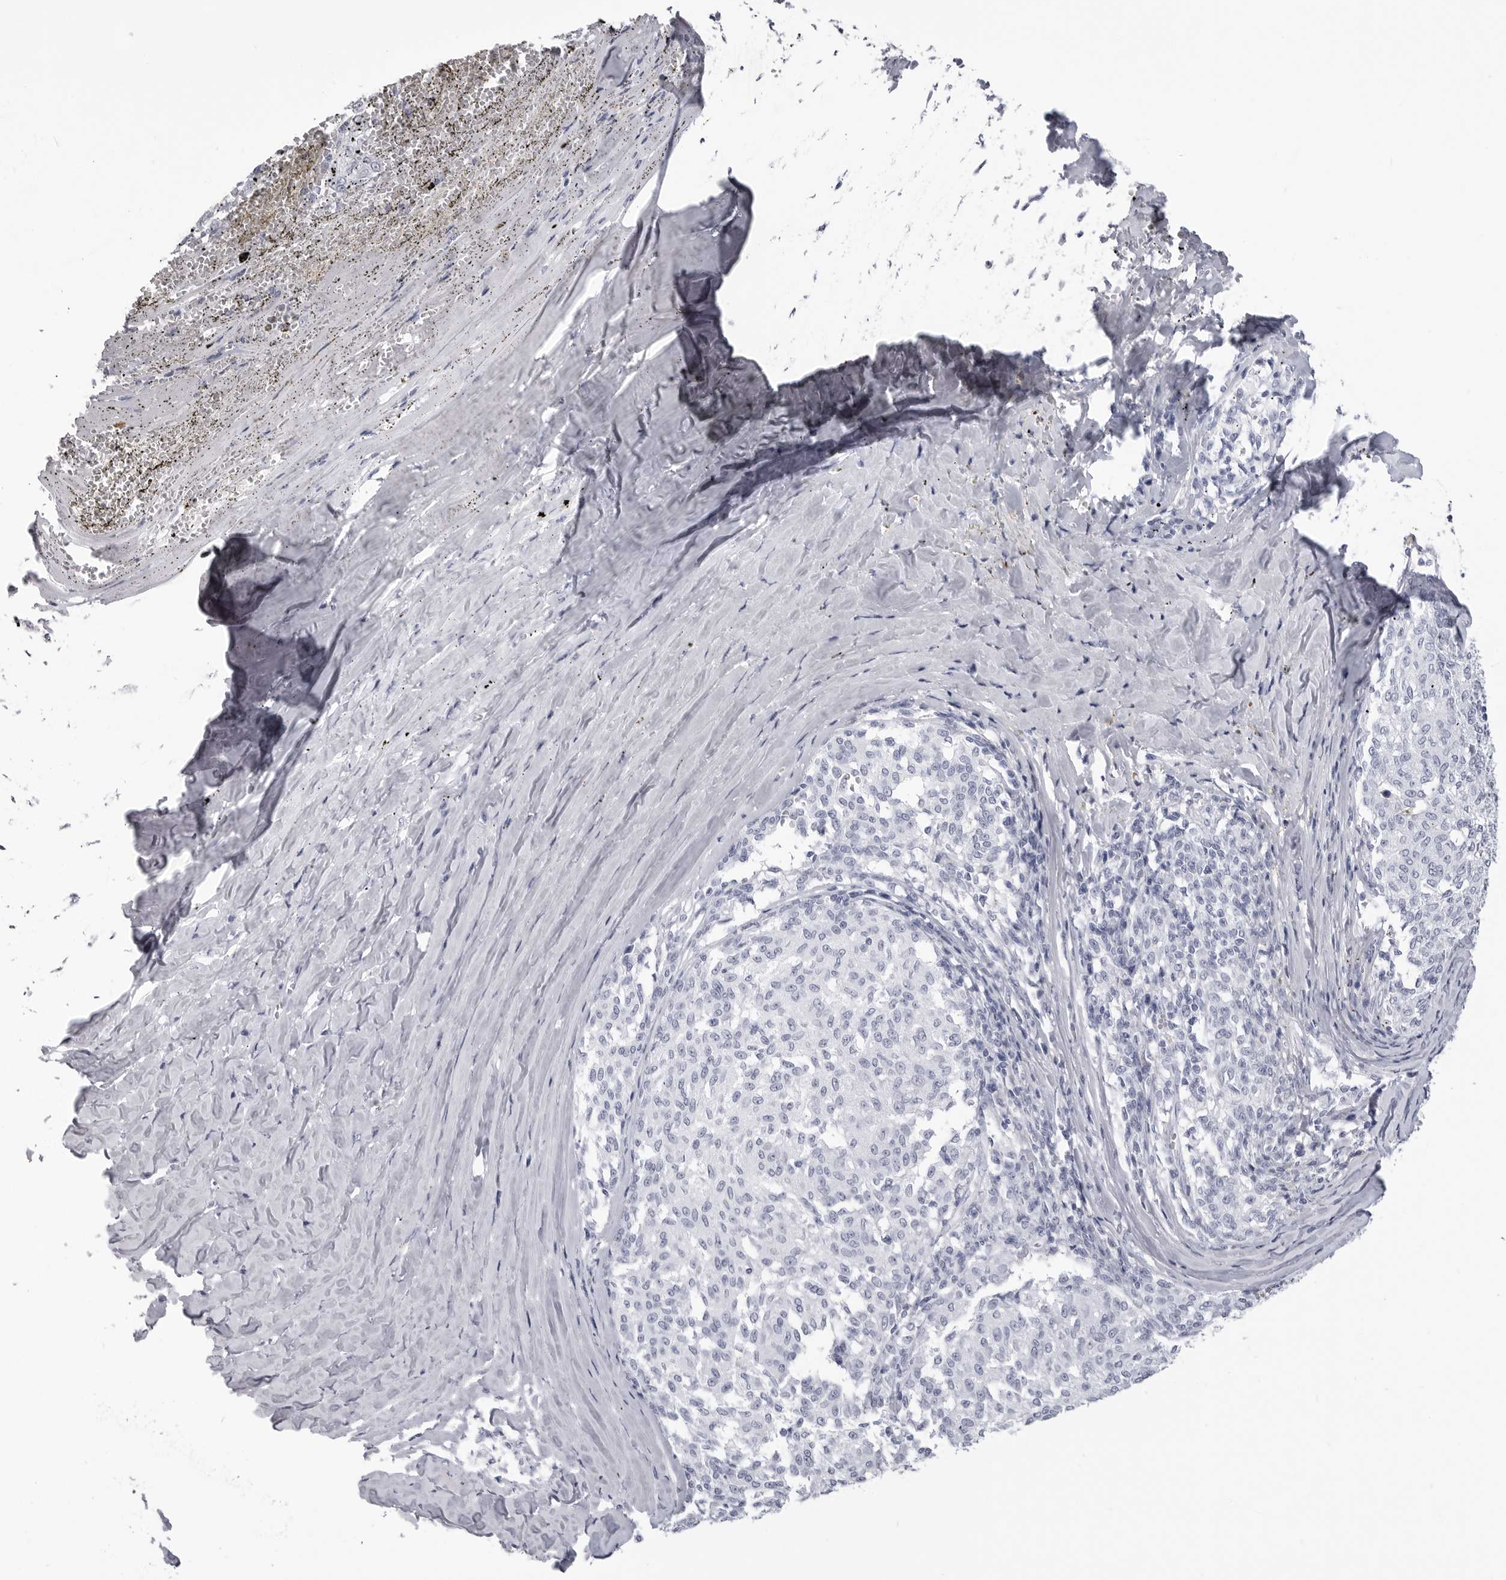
{"staining": {"intensity": "negative", "quantity": "none", "location": "none"}, "tissue": "melanoma", "cell_type": "Tumor cells", "image_type": "cancer", "snomed": [{"axis": "morphology", "description": "Malignant melanoma, NOS"}, {"axis": "topography", "description": "Skin"}], "caption": "High power microscopy micrograph of an IHC micrograph of melanoma, revealing no significant staining in tumor cells.", "gene": "LGALS4", "patient": {"sex": "female", "age": 72}}